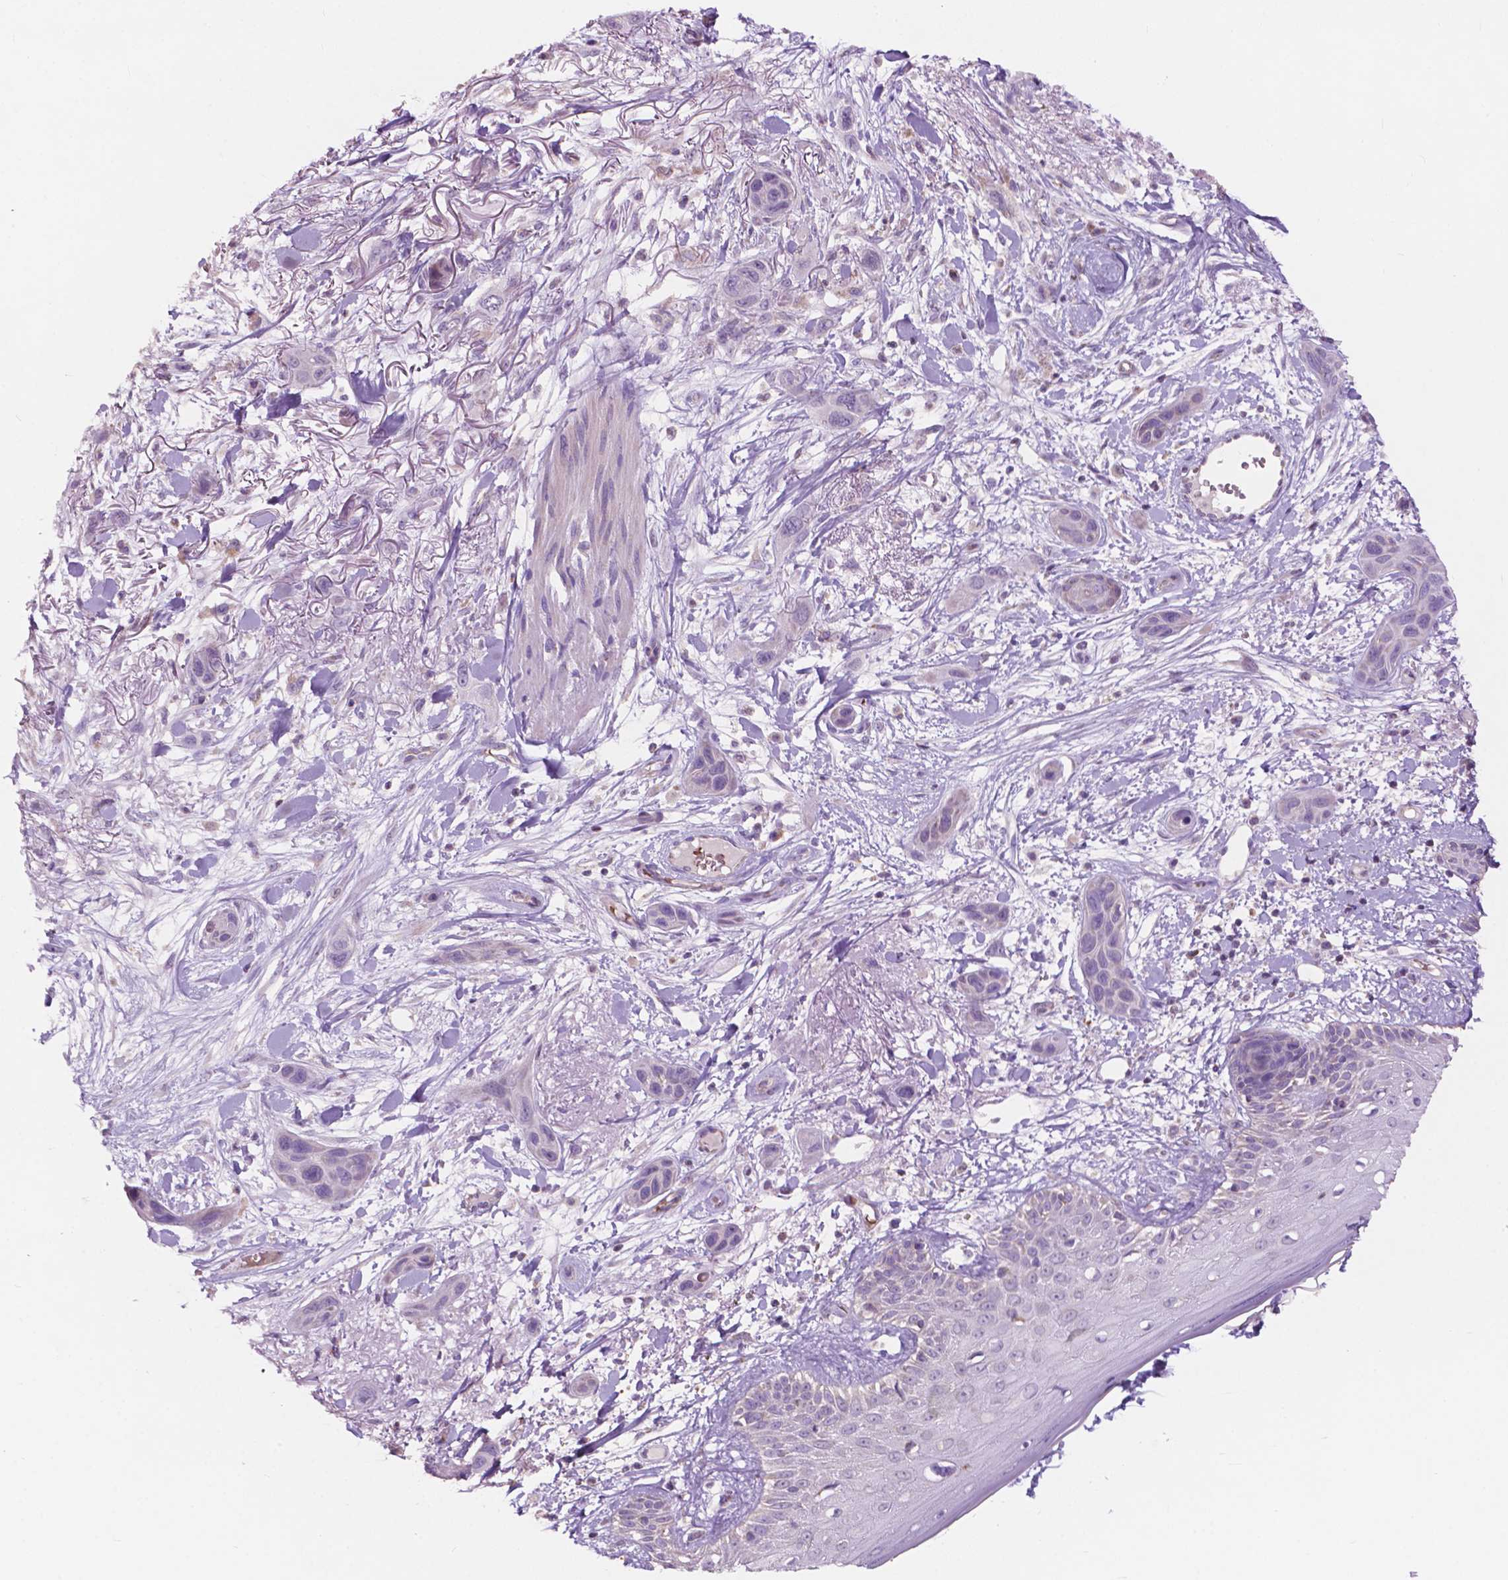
{"staining": {"intensity": "negative", "quantity": "none", "location": "none"}, "tissue": "skin cancer", "cell_type": "Tumor cells", "image_type": "cancer", "snomed": [{"axis": "morphology", "description": "Squamous cell carcinoma, NOS"}, {"axis": "topography", "description": "Skin"}], "caption": "The photomicrograph exhibits no staining of tumor cells in skin cancer.", "gene": "NDUFS1", "patient": {"sex": "male", "age": 79}}